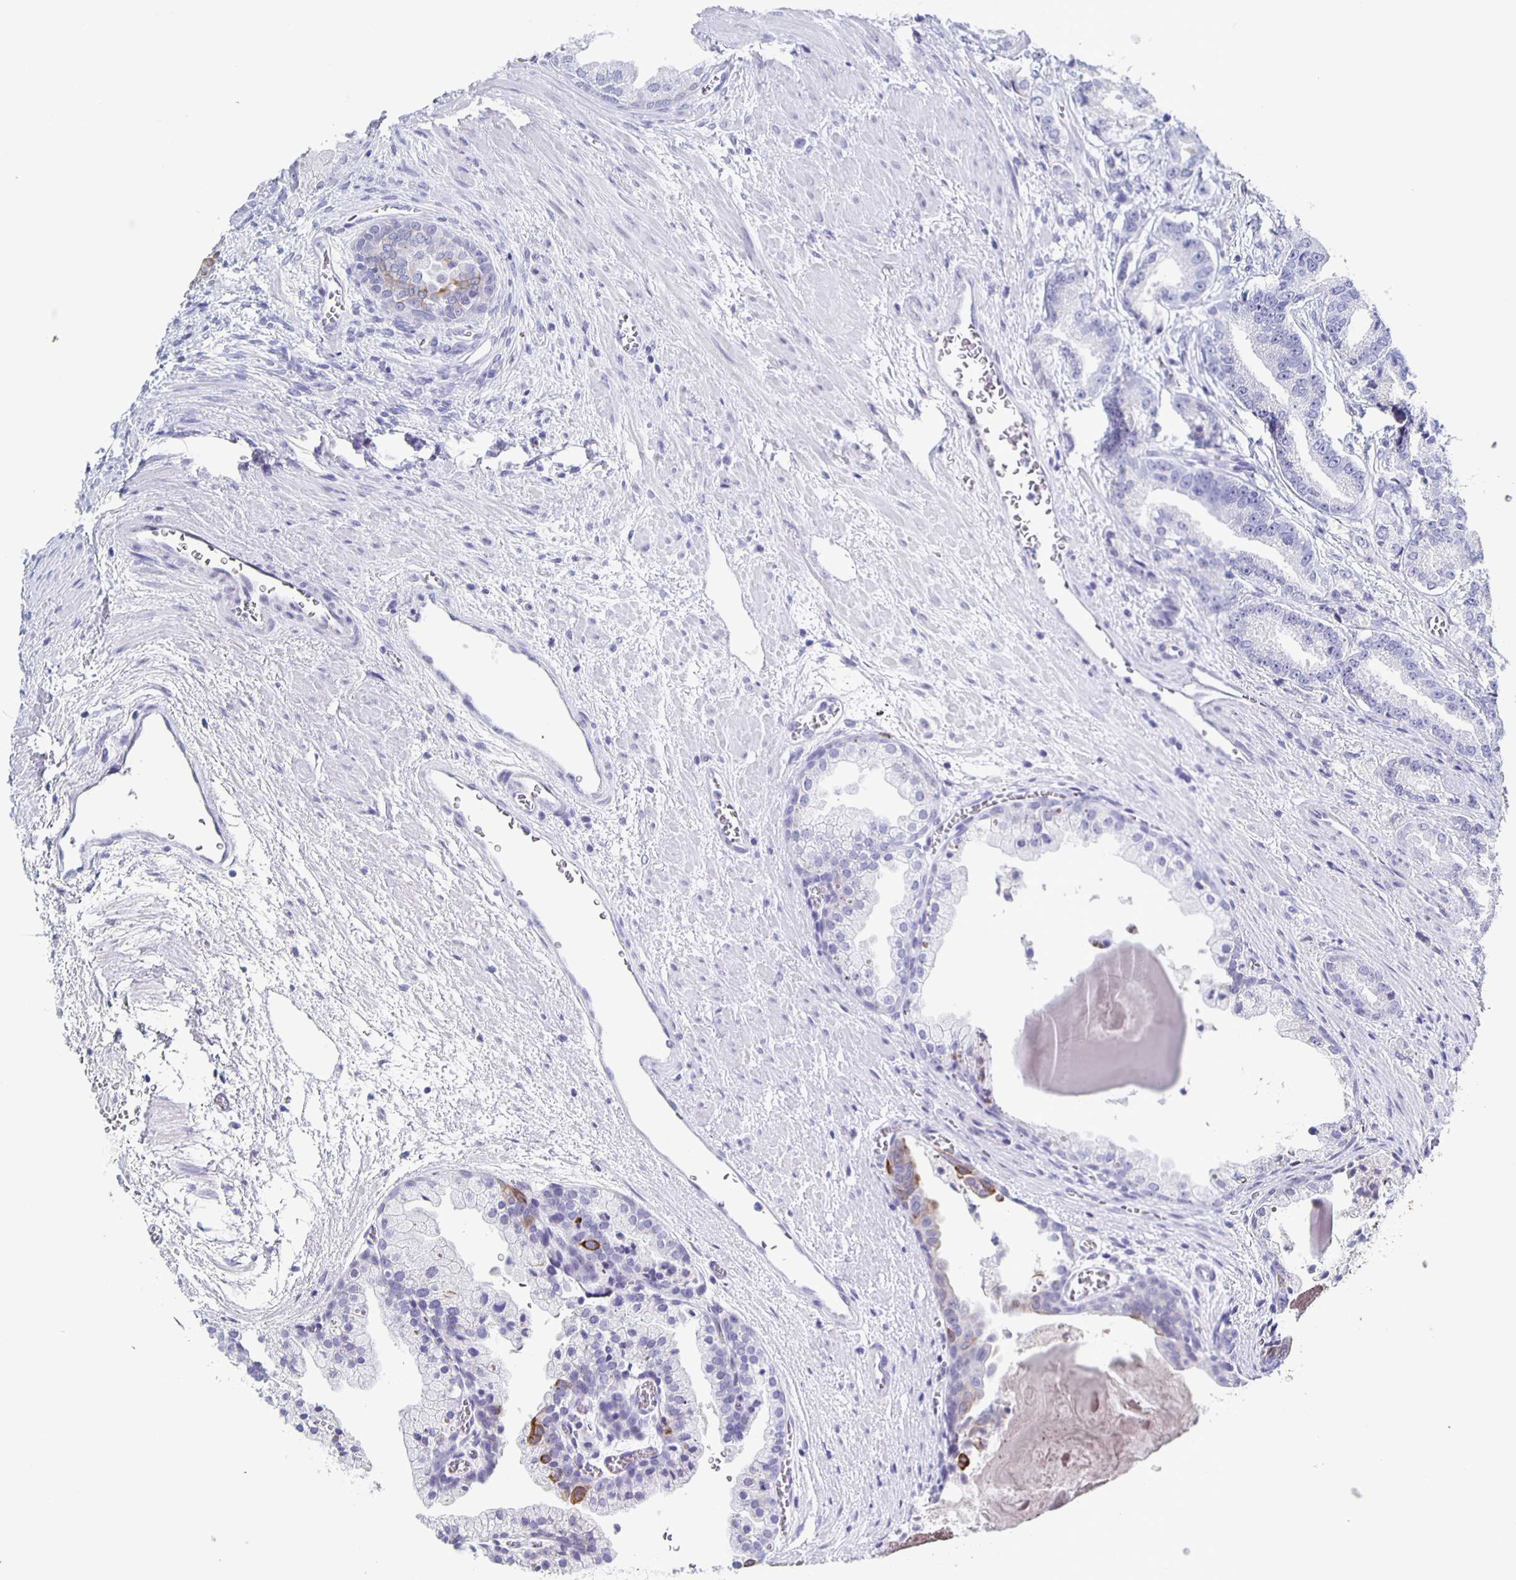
{"staining": {"intensity": "negative", "quantity": "none", "location": "none"}, "tissue": "prostate cancer", "cell_type": "Tumor cells", "image_type": "cancer", "snomed": [{"axis": "morphology", "description": "Adenocarcinoma, High grade"}, {"axis": "topography", "description": "Prostate and seminal vesicle, NOS"}], "caption": "This is an immunohistochemistry (IHC) histopathology image of human prostate cancer. There is no expression in tumor cells.", "gene": "CCDC17", "patient": {"sex": "male", "age": 61}}